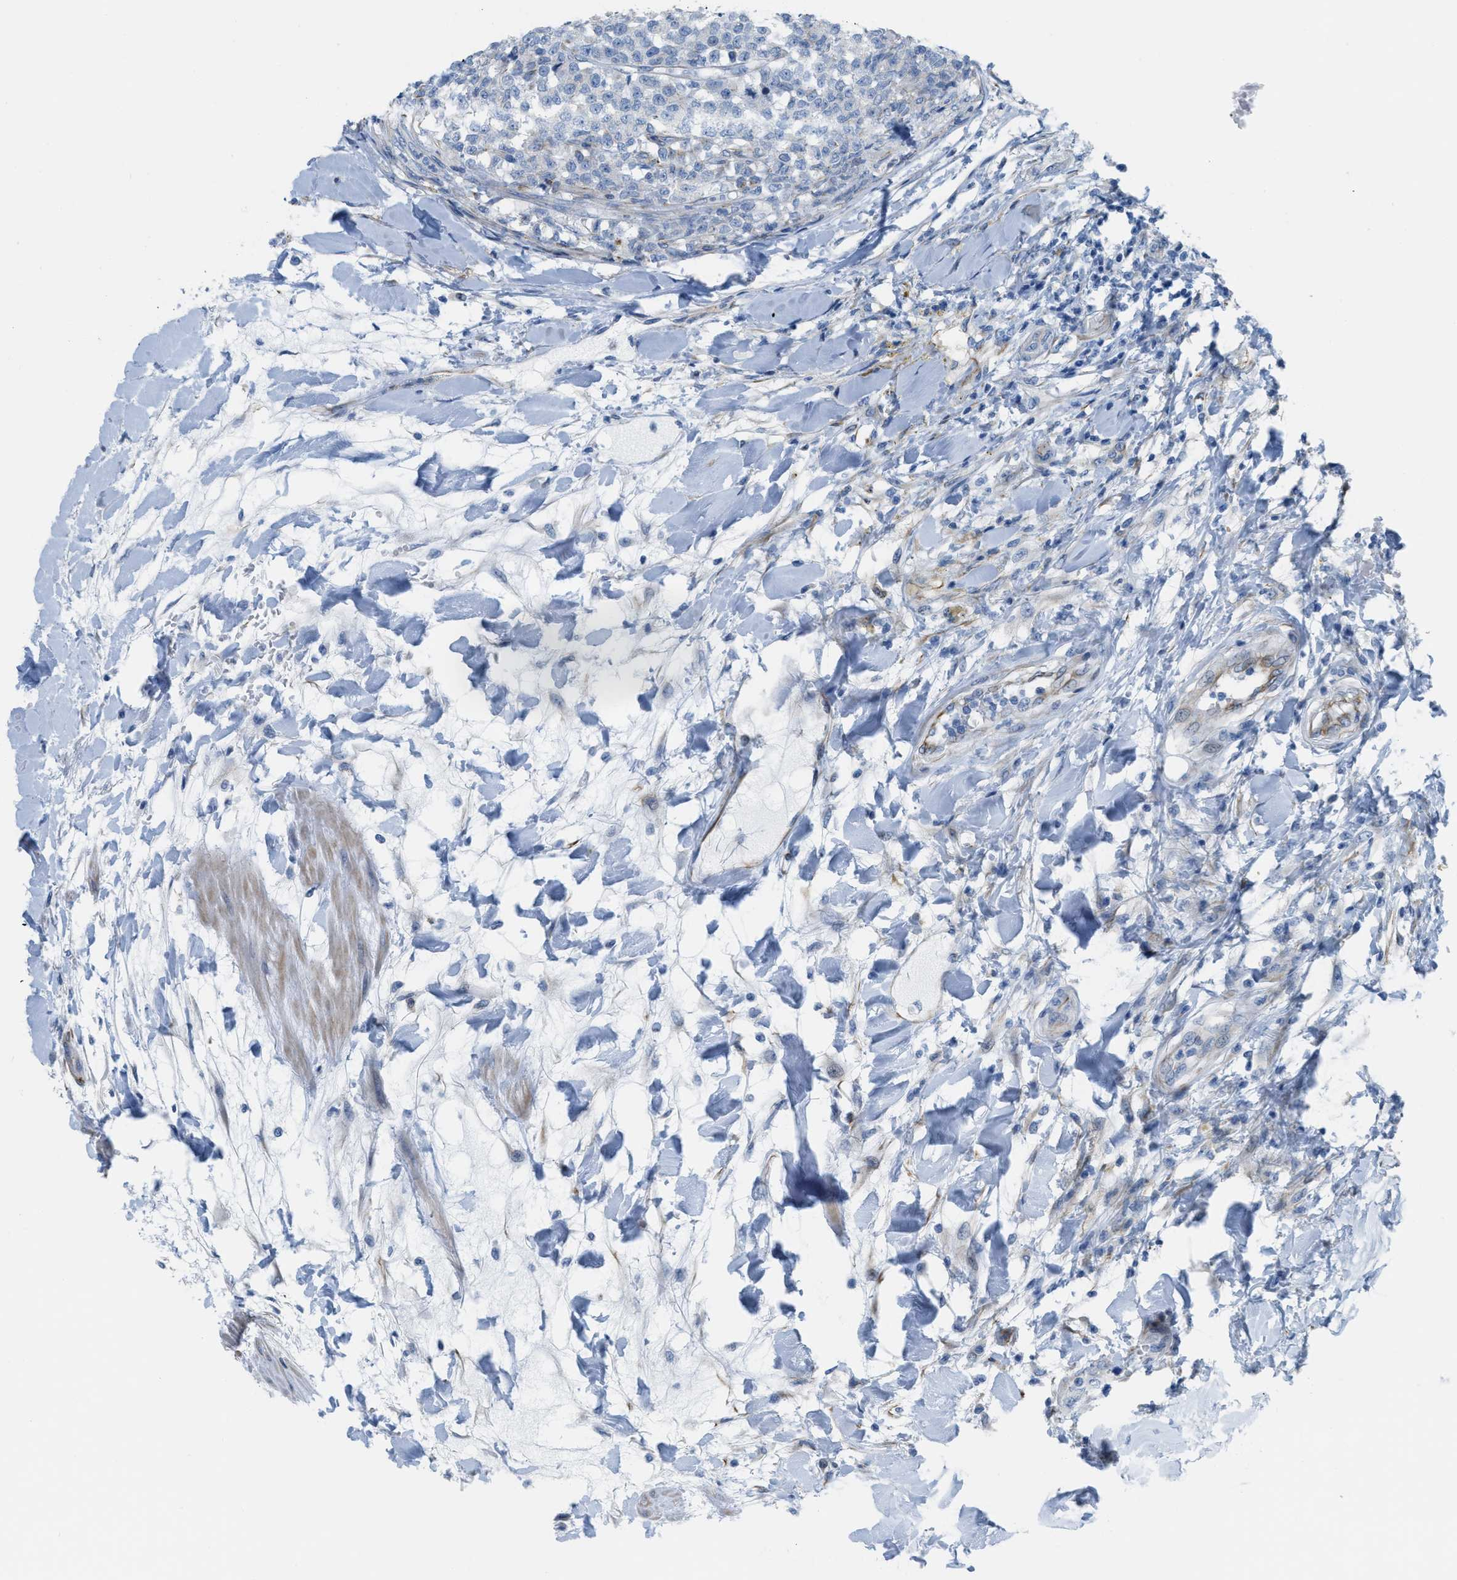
{"staining": {"intensity": "negative", "quantity": "none", "location": "none"}, "tissue": "testis cancer", "cell_type": "Tumor cells", "image_type": "cancer", "snomed": [{"axis": "morphology", "description": "Seminoma, NOS"}, {"axis": "topography", "description": "Testis"}], "caption": "The micrograph displays no staining of tumor cells in seminoma (testis).", "gene": "SLC12A1", "patient": {"sex": "male", "age": 59}}